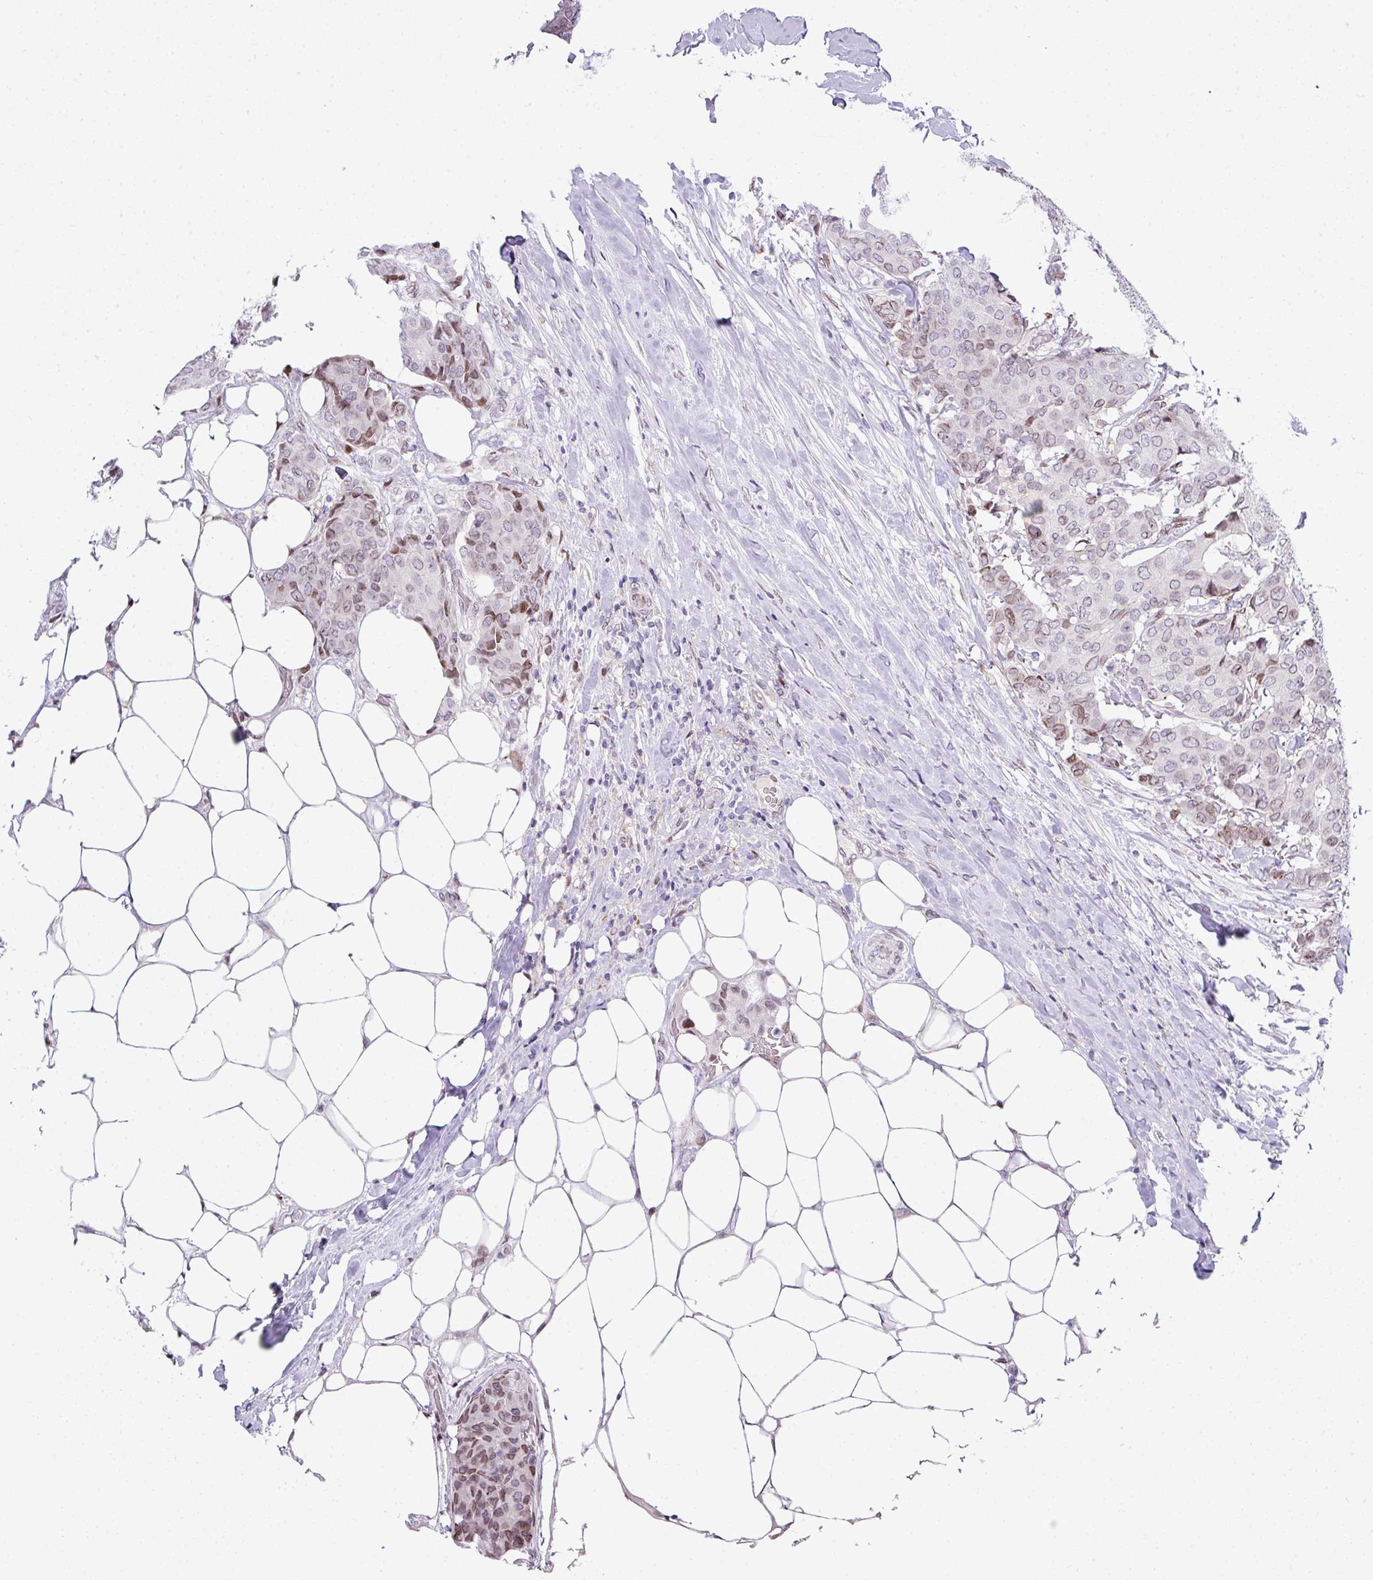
{"staining": {"intensity": "weak", "quantity": "<25%", "location": "cytoplasmic/membranous,nuclear"}, "tissue": "breast cancer", "cell_type": "Tumor cells", "image_type": "cancer", "snomed": [{"axis": "morphology", "description": "Duct carcinoma"}, {"axis": "topography", "description": "Breast"}], "caption": "Breast cancer was stained to show a protein in brown. There is no significant staining in tumor cells.", "gene": "PLK1", "patient": {"sex": "female", "age": 75}}